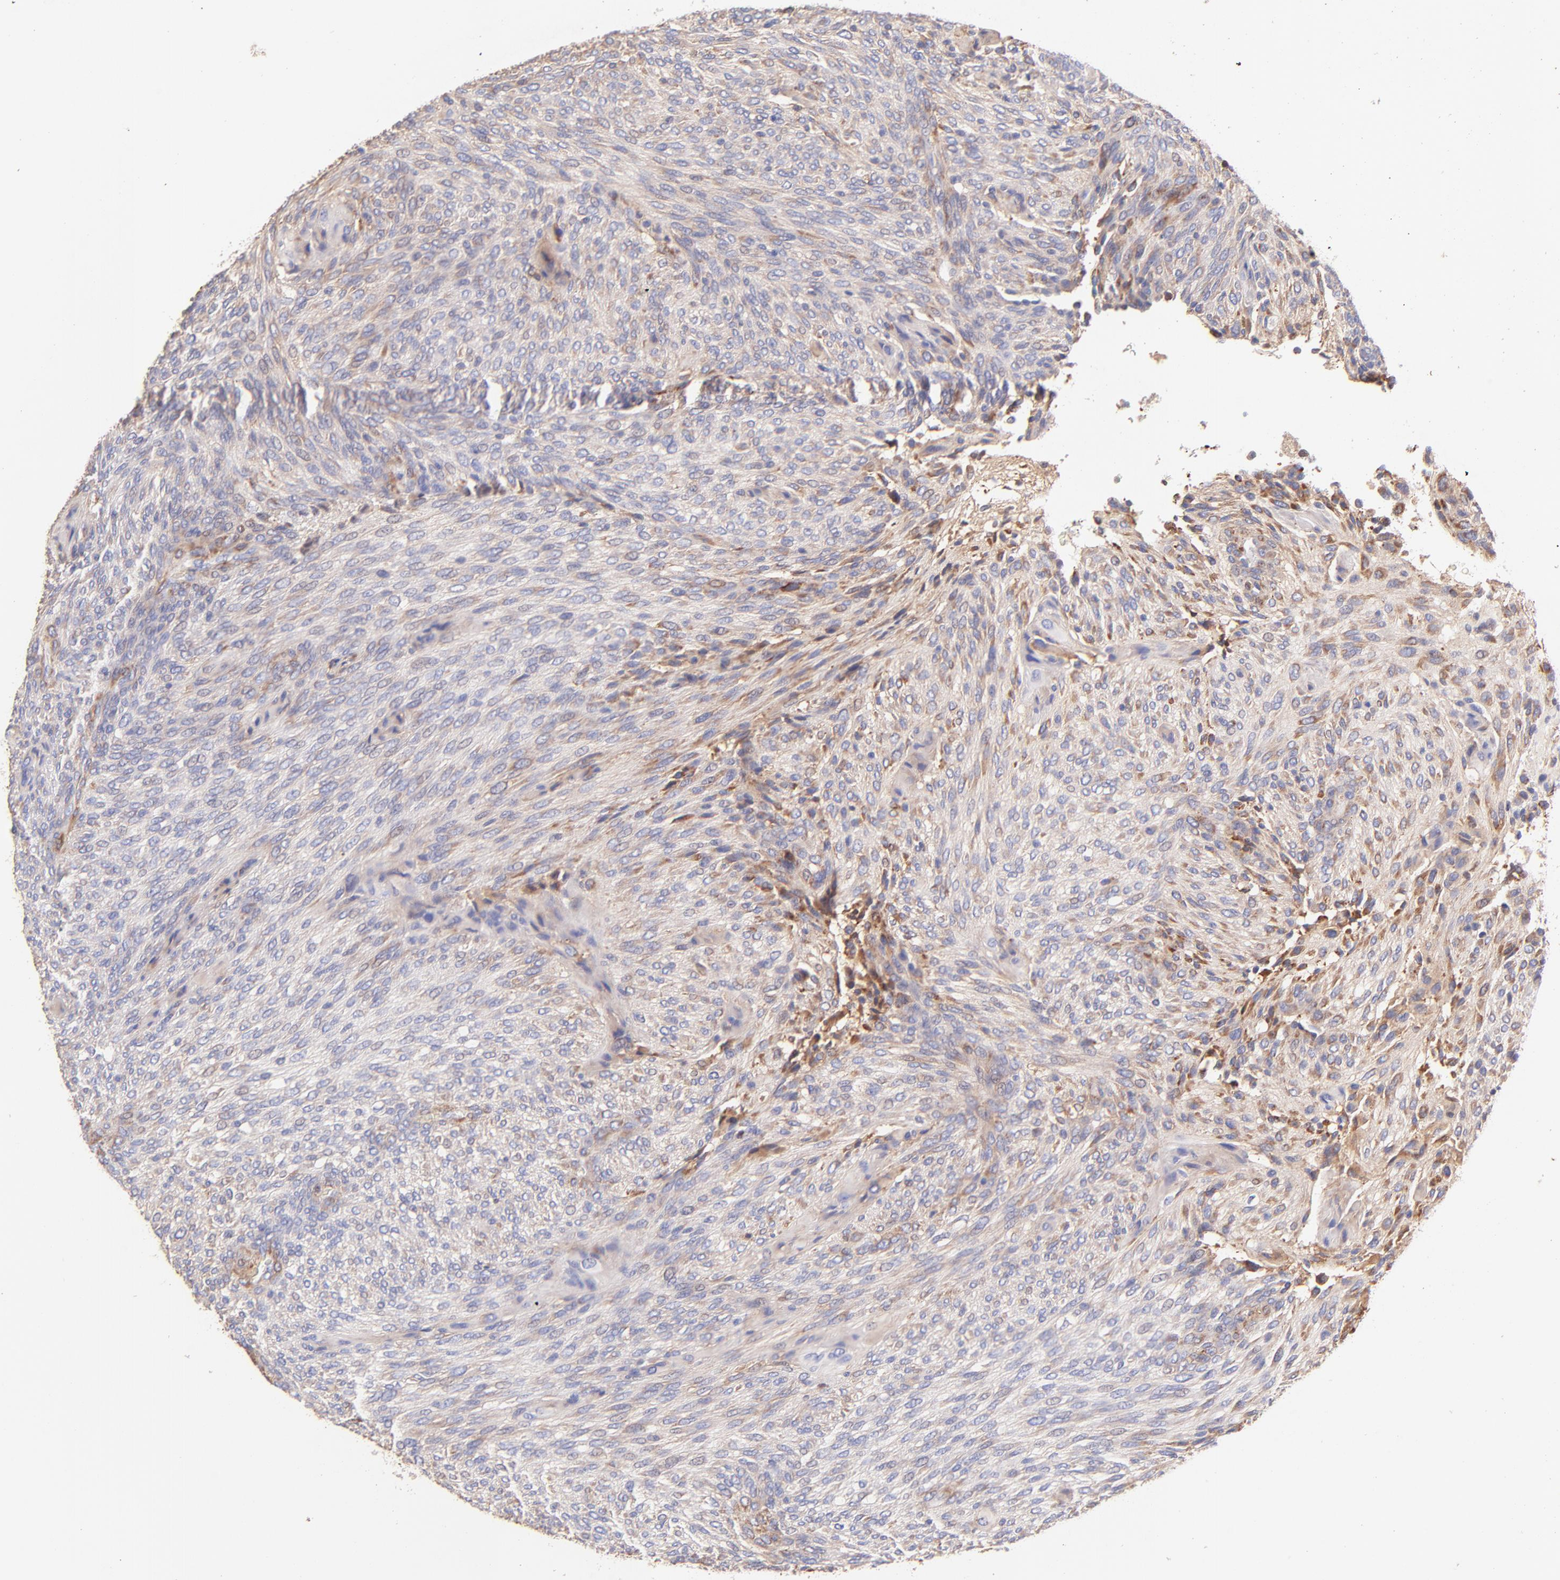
{"staining": {"intensity": "weak", "quantity": "25%-75%", "location": "cytoplasmic/membranous"}, "tissue": "glioma", "cell_type": "Tumor cells", "image_type": "cancer", "snomed": [{"axis": "morphology", "description": "Glioma, malignant, High grade"}, {"axis": "topography", "description": "Cerebral cortex"}], "caption": "Glioma was stained to show a protein in brown. There is low levels of weak cytoplasmic/membranous staining in about 25%-75% of tumor cells.", "gene": "BGN", "patient": {"sex": "female", "age": 55}}